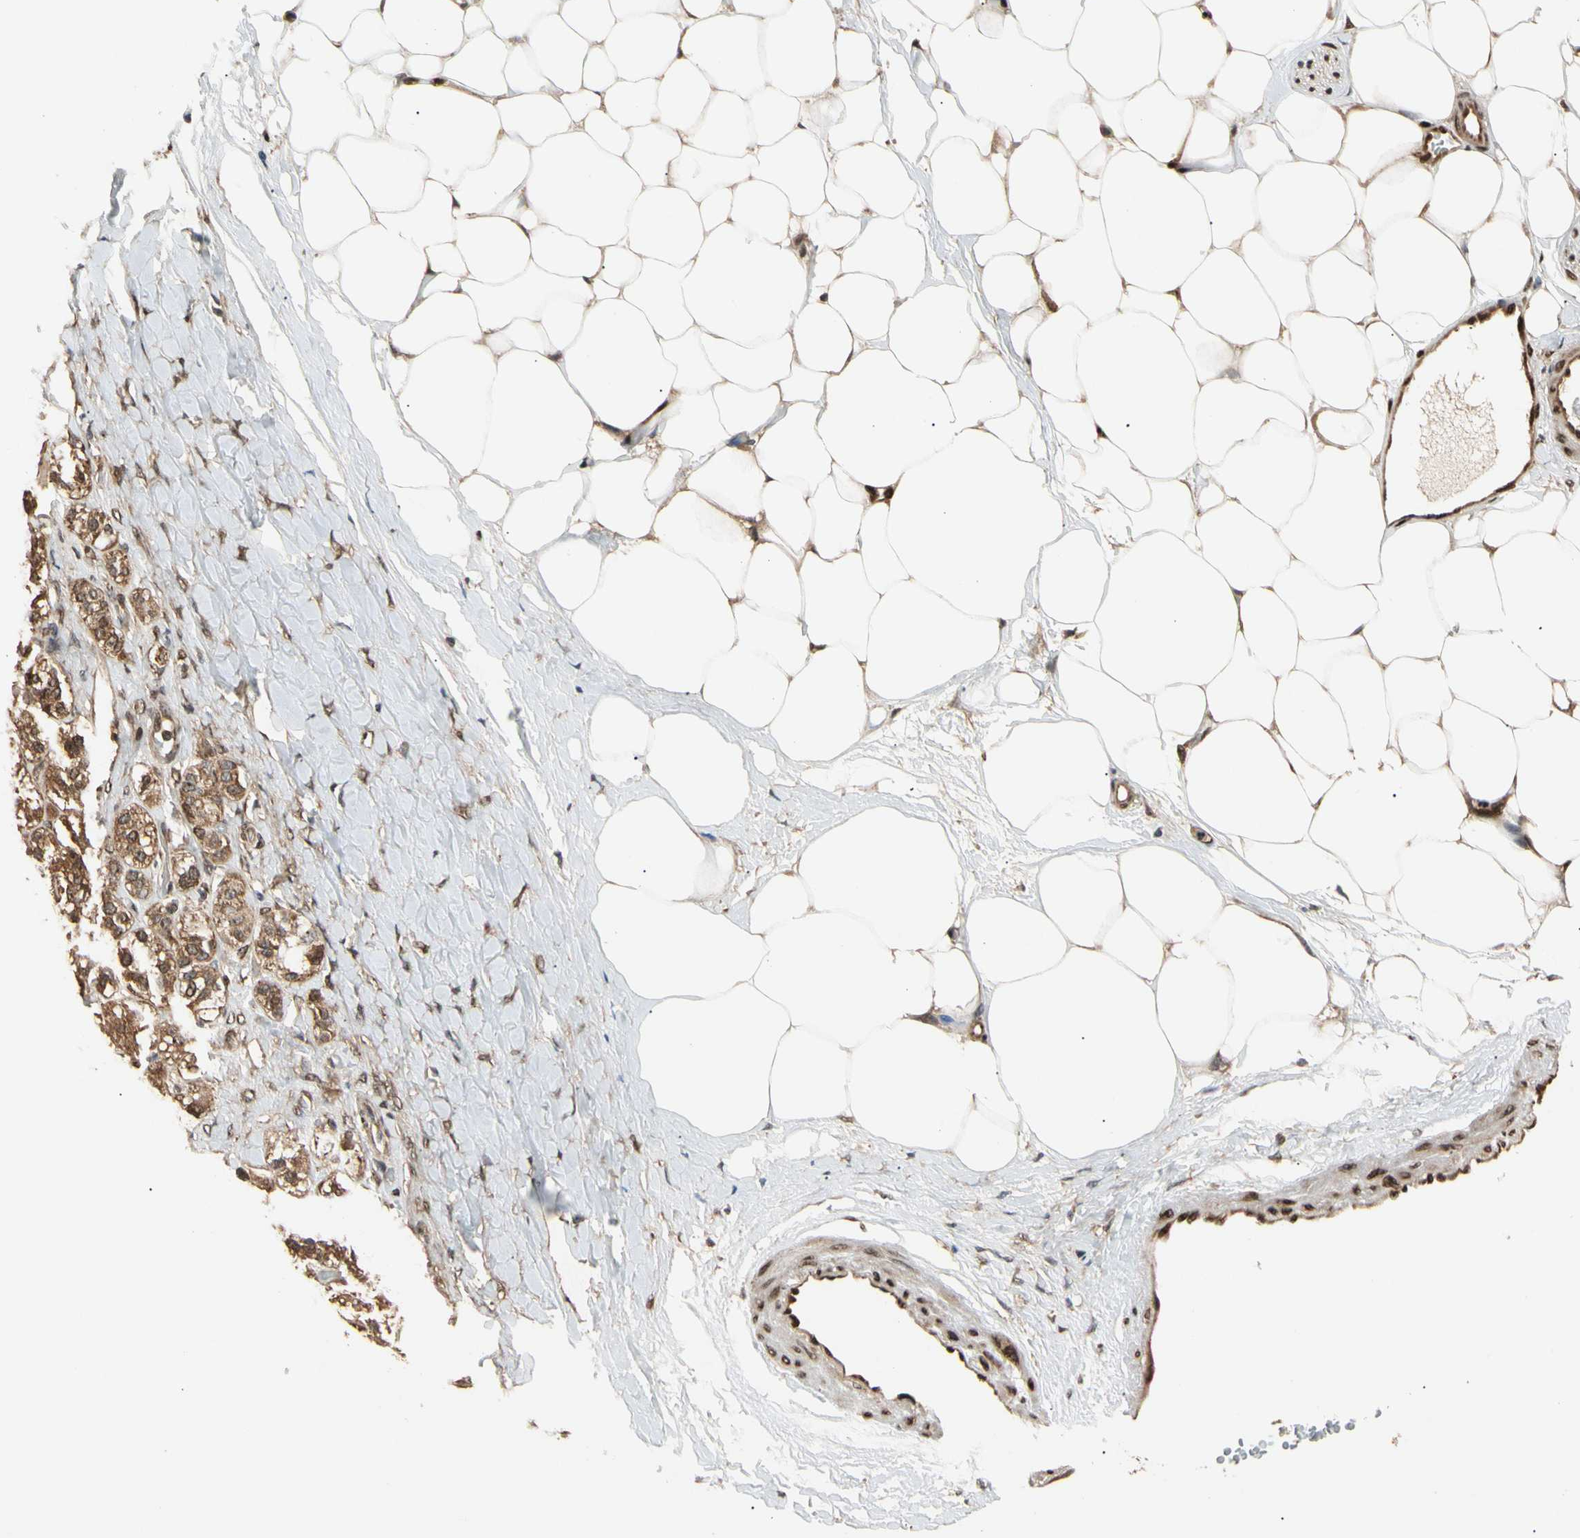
{"staining": {"intensity": "strong", "quantity": ">75%", "location": "cytoplasmic/membranous,nuclear"}, "tissue": "adrenal gland", "cell_type": "Glandular cells", "image_type": "normal", "snomed": [{"axis": "morphology", "description": "Normal tissue, NOS"}, {"axis": "topography", "description": "Adrenal gland"}], "caption": "Immunohistochemical staining of benign adrenal gland displays >75% levels of strong cytoplasmic/membranous,nuclear protein expression in approximately >75% of glandular cells. (Stains: DAB (3,3'-diaminobenzidine) in brown, nuclei in blue, Microscopy: brightfield microscopy at high magnification).", "gene": "EIF1AX", "patient": {"sex": "male", "age": 57}}